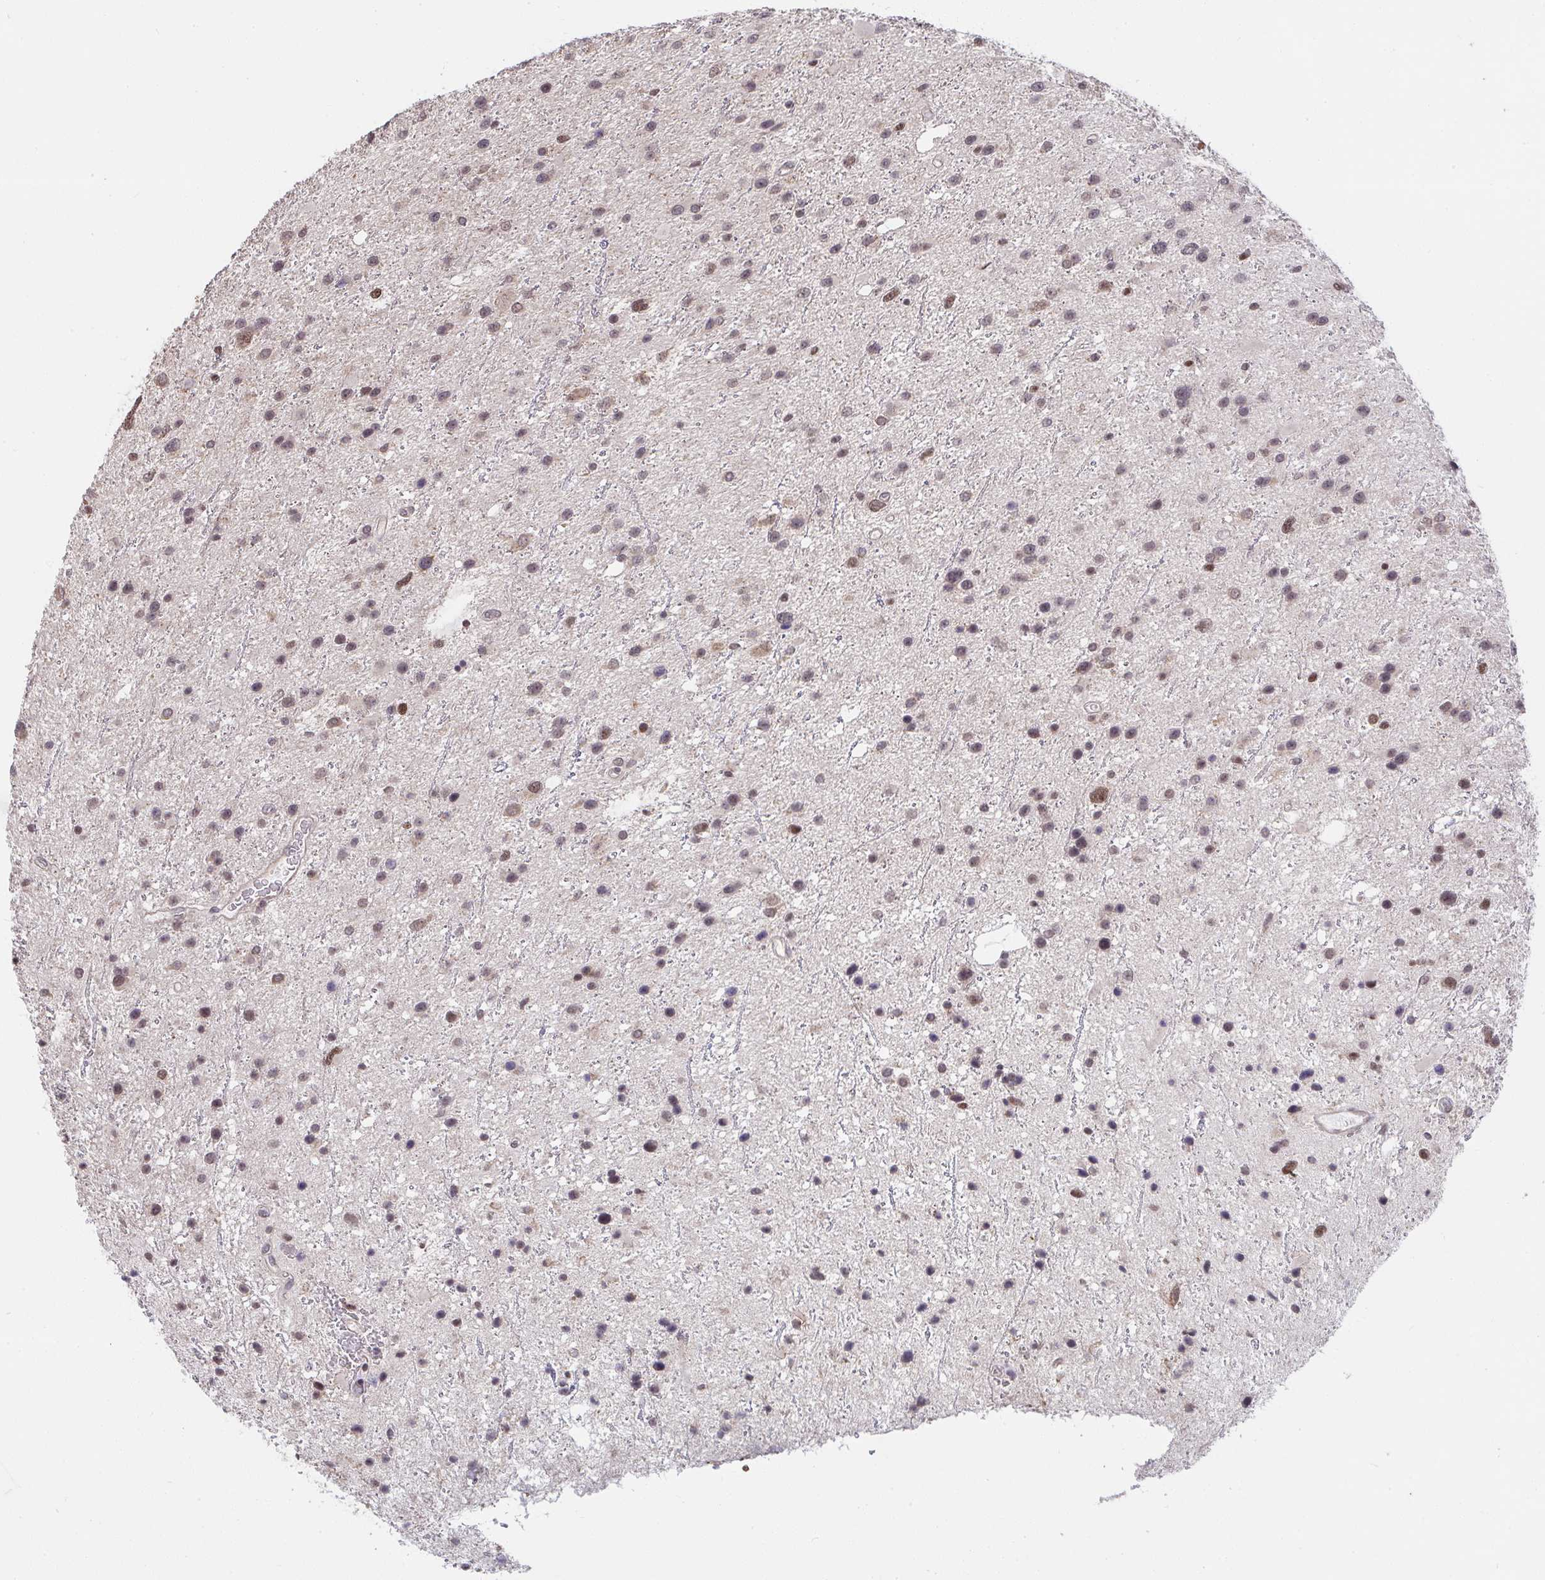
{"staining": {"intensity": "moderate", "quantity": "25%-75%", "location": "nuclear"}, "tissue": "glioma", "cell_type": "Tumor cells", "image_type": "cancer", "snomed": [{"axis": "morphology", "description": "Glioma, malignant, Low grade"}, {"axis": "topography", "description": "Brain"}], "caption": "DAB (3,3'-diaminobenzidine) immunohistochemical staining of human glioma exhibits moderate nuclear protein positivity in about 25%-75% of tumor cells.", "gene": "SAP30", "patient": {"sex": "female", "age": 32}}